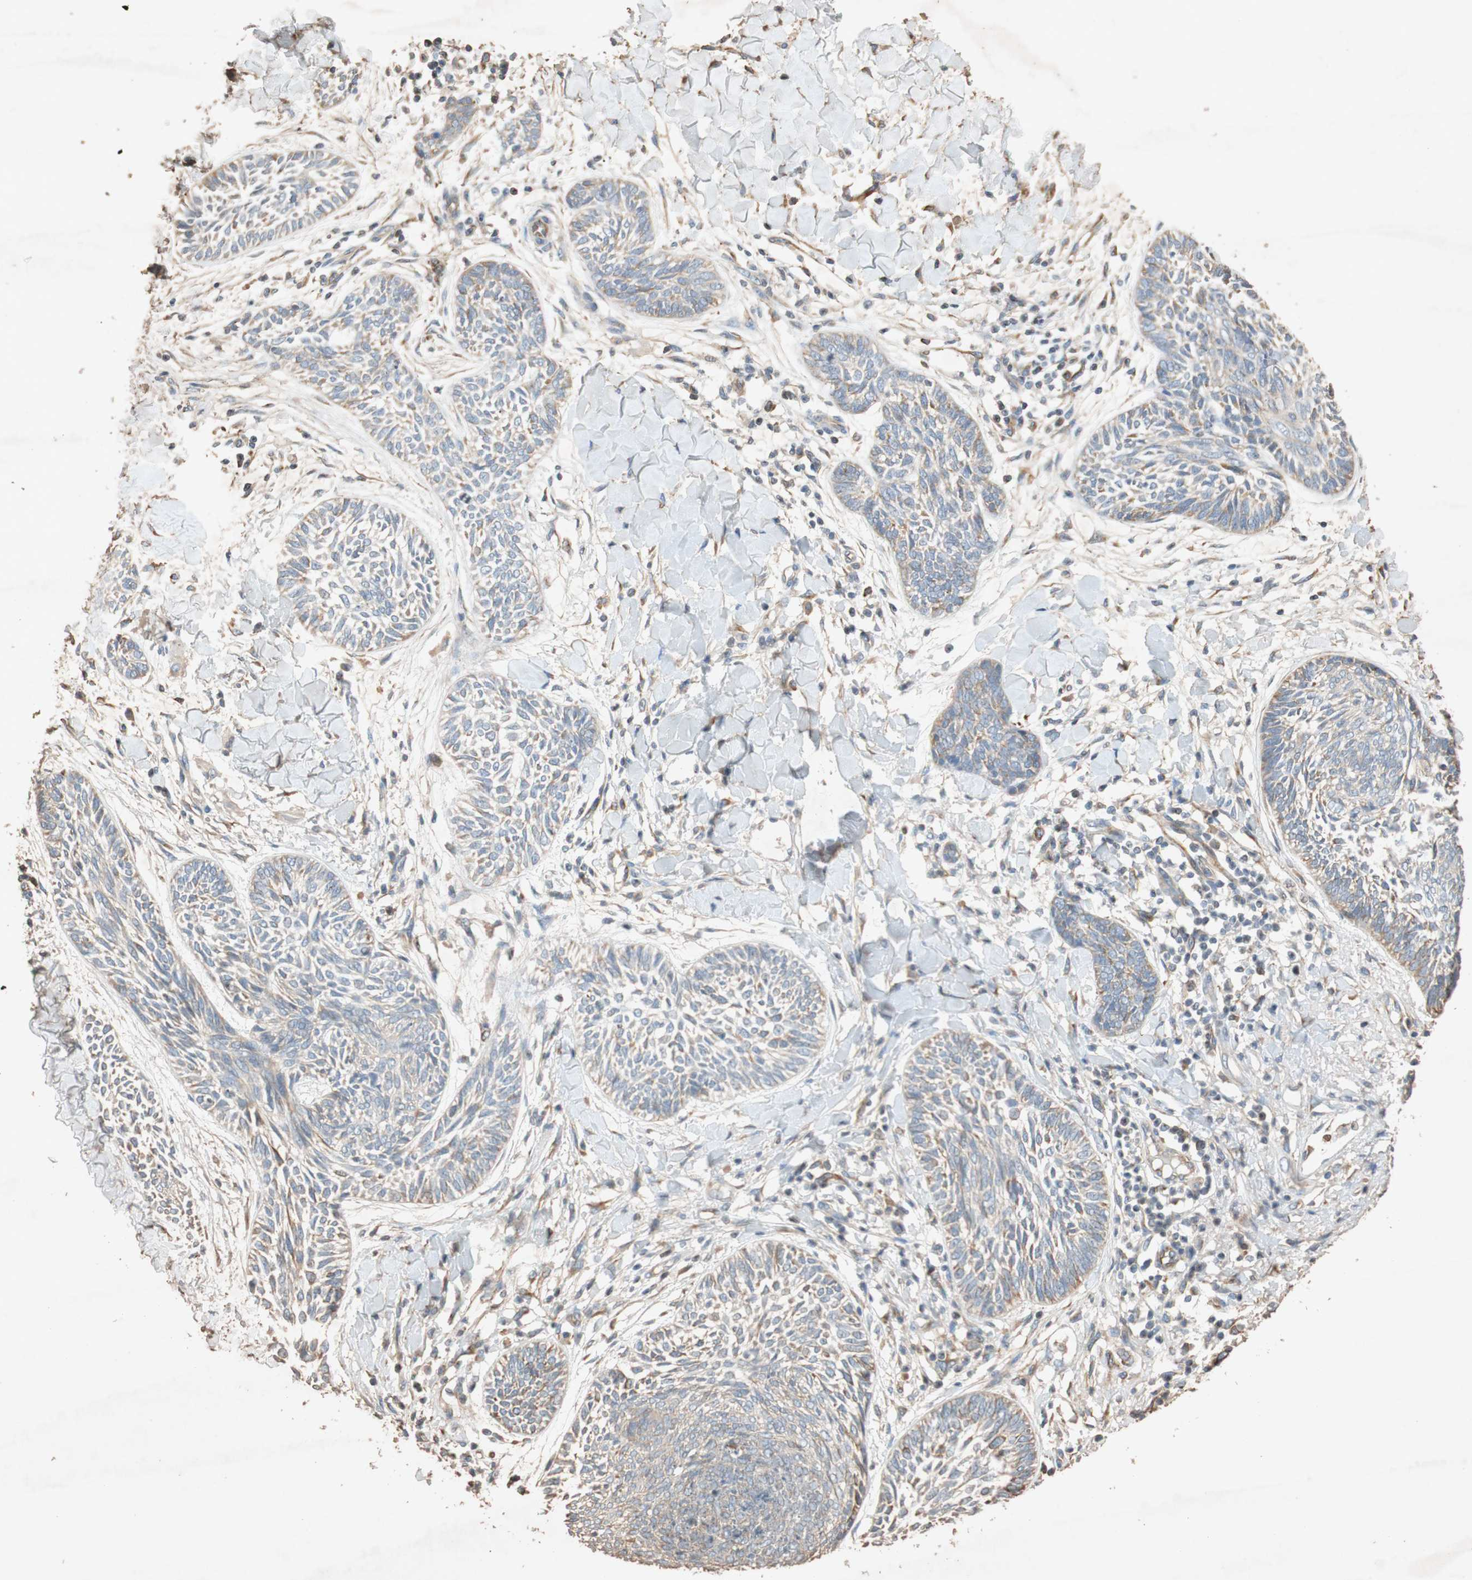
{"staining": {"intensity": "weak", "quantity": "25%-75%", "location": "cytoplasmic/membranous"}, "tissue": "skin cancer", "cell_type": "Tumor cells", "image_type": "cancer", "snomed": [{"axis": "morphology", "description": "Papilloma, NOS"}, {"axis": "morphology", "description": "Basal cell carcinoma"}, {"axis": "topography", "description": "Skin"}], "caption": "This histopathology image reveals skin basal cell carcinoma stained with IHC to label a protein in brown. The cytoplasmic/membranous of tumor cells show weak positivity for the protein. Nuclei are counter-stained blue.", "gene": "TUBB", "patient": {"sex": "male", "age": 87}}